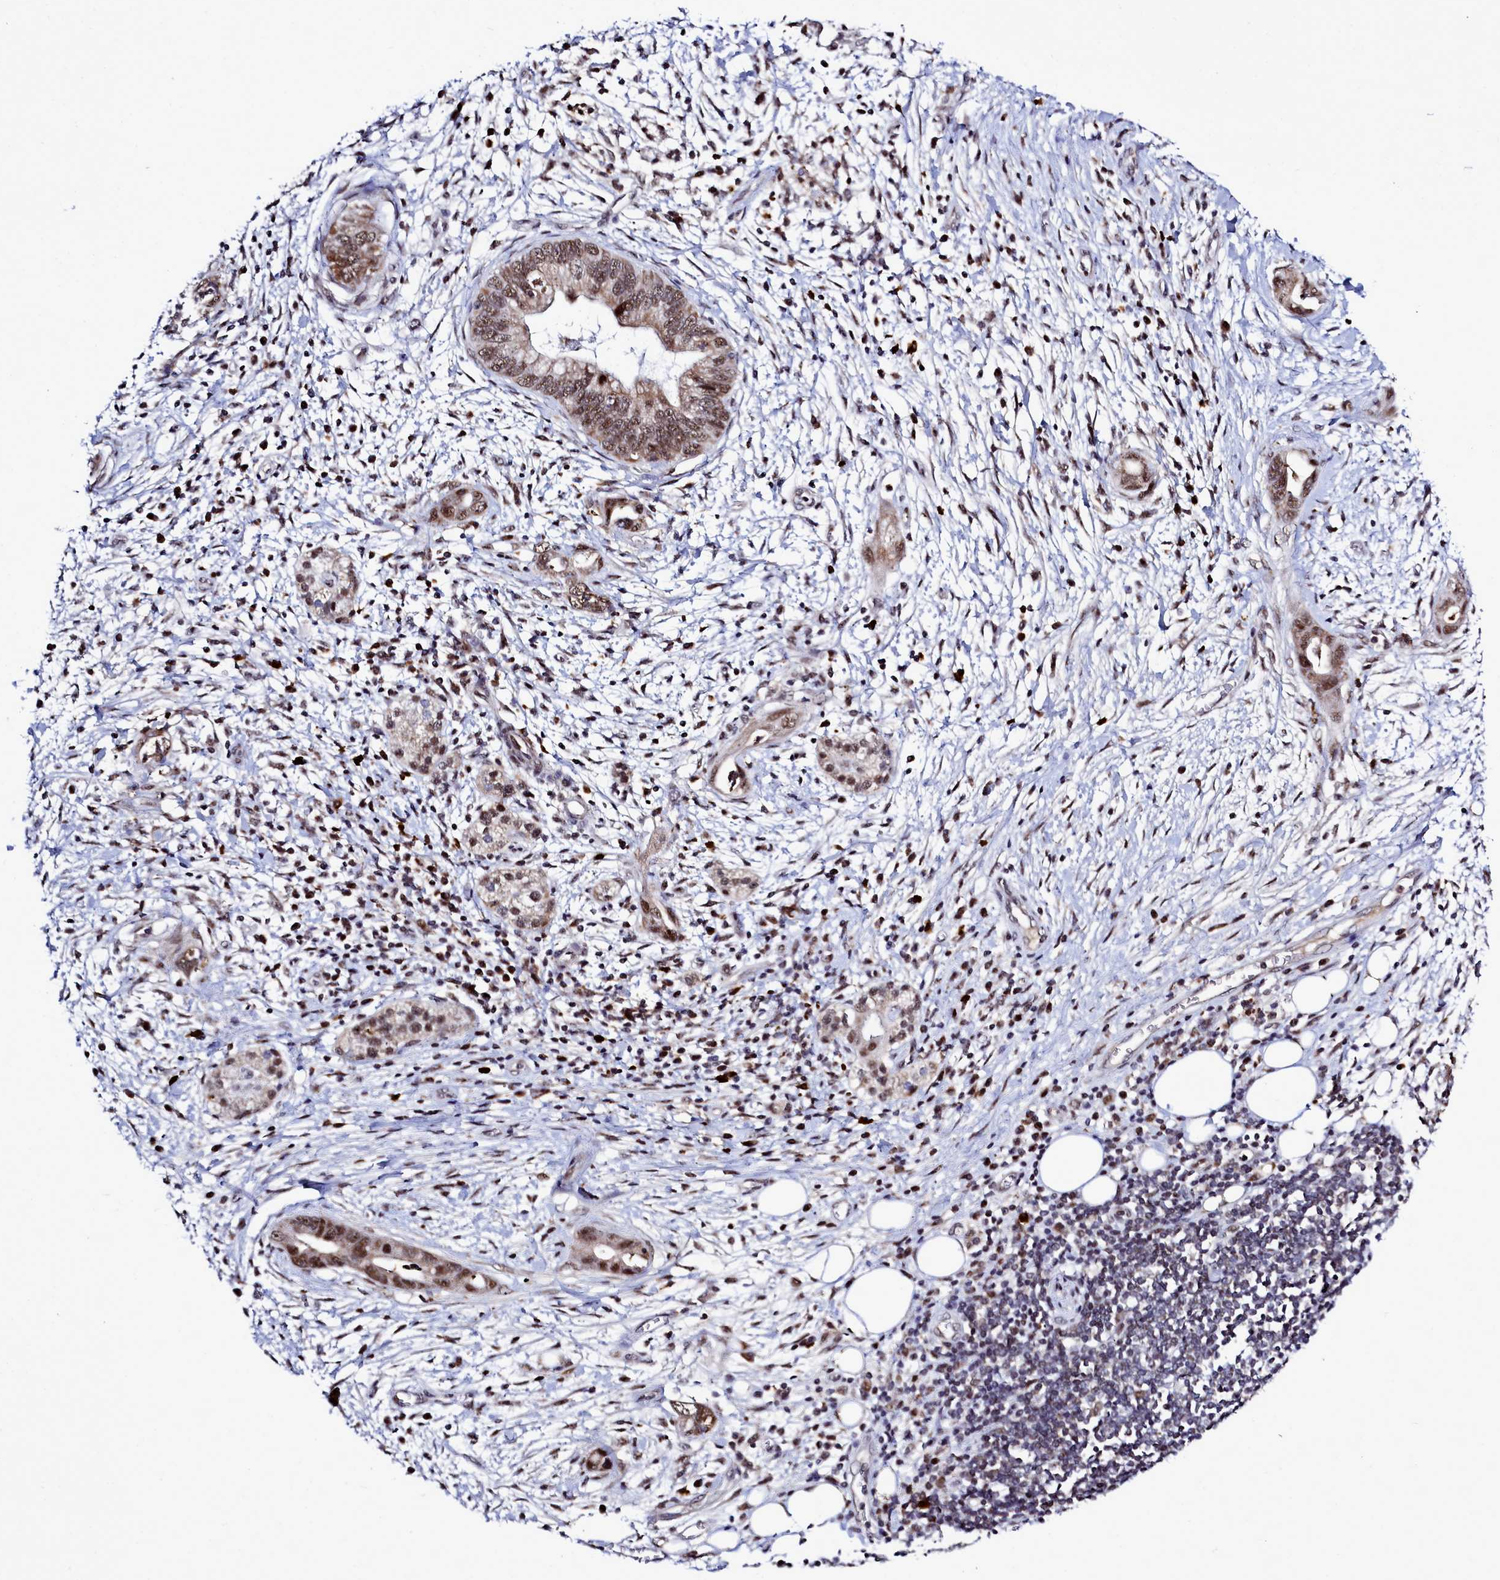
{"staining": {"intensity": "moderate", "quantity": ">75%", "location": "cytoplasmic/membranous,nuclear"}, "tissue": "pancreatic cancer", "cell_type": "Tumor cells", "image_type": "cancer", "snomed": [{"axis": "morphology", "description": "Adenocarcinoma, NOS"}, {"axis": "topography", "description": "Pancreas"}], "caption": "Tumor cells exhibit medium levels of moderate cytoplasmic/membranous and nuclear expression in about >75% of cells in adenocarcinoma (pancreatic). The protein of interest is shown in brown color, while the nuclei are stained blue.", "gene": "POM121L2", "patient": {"sex": "male", "age": 75}}